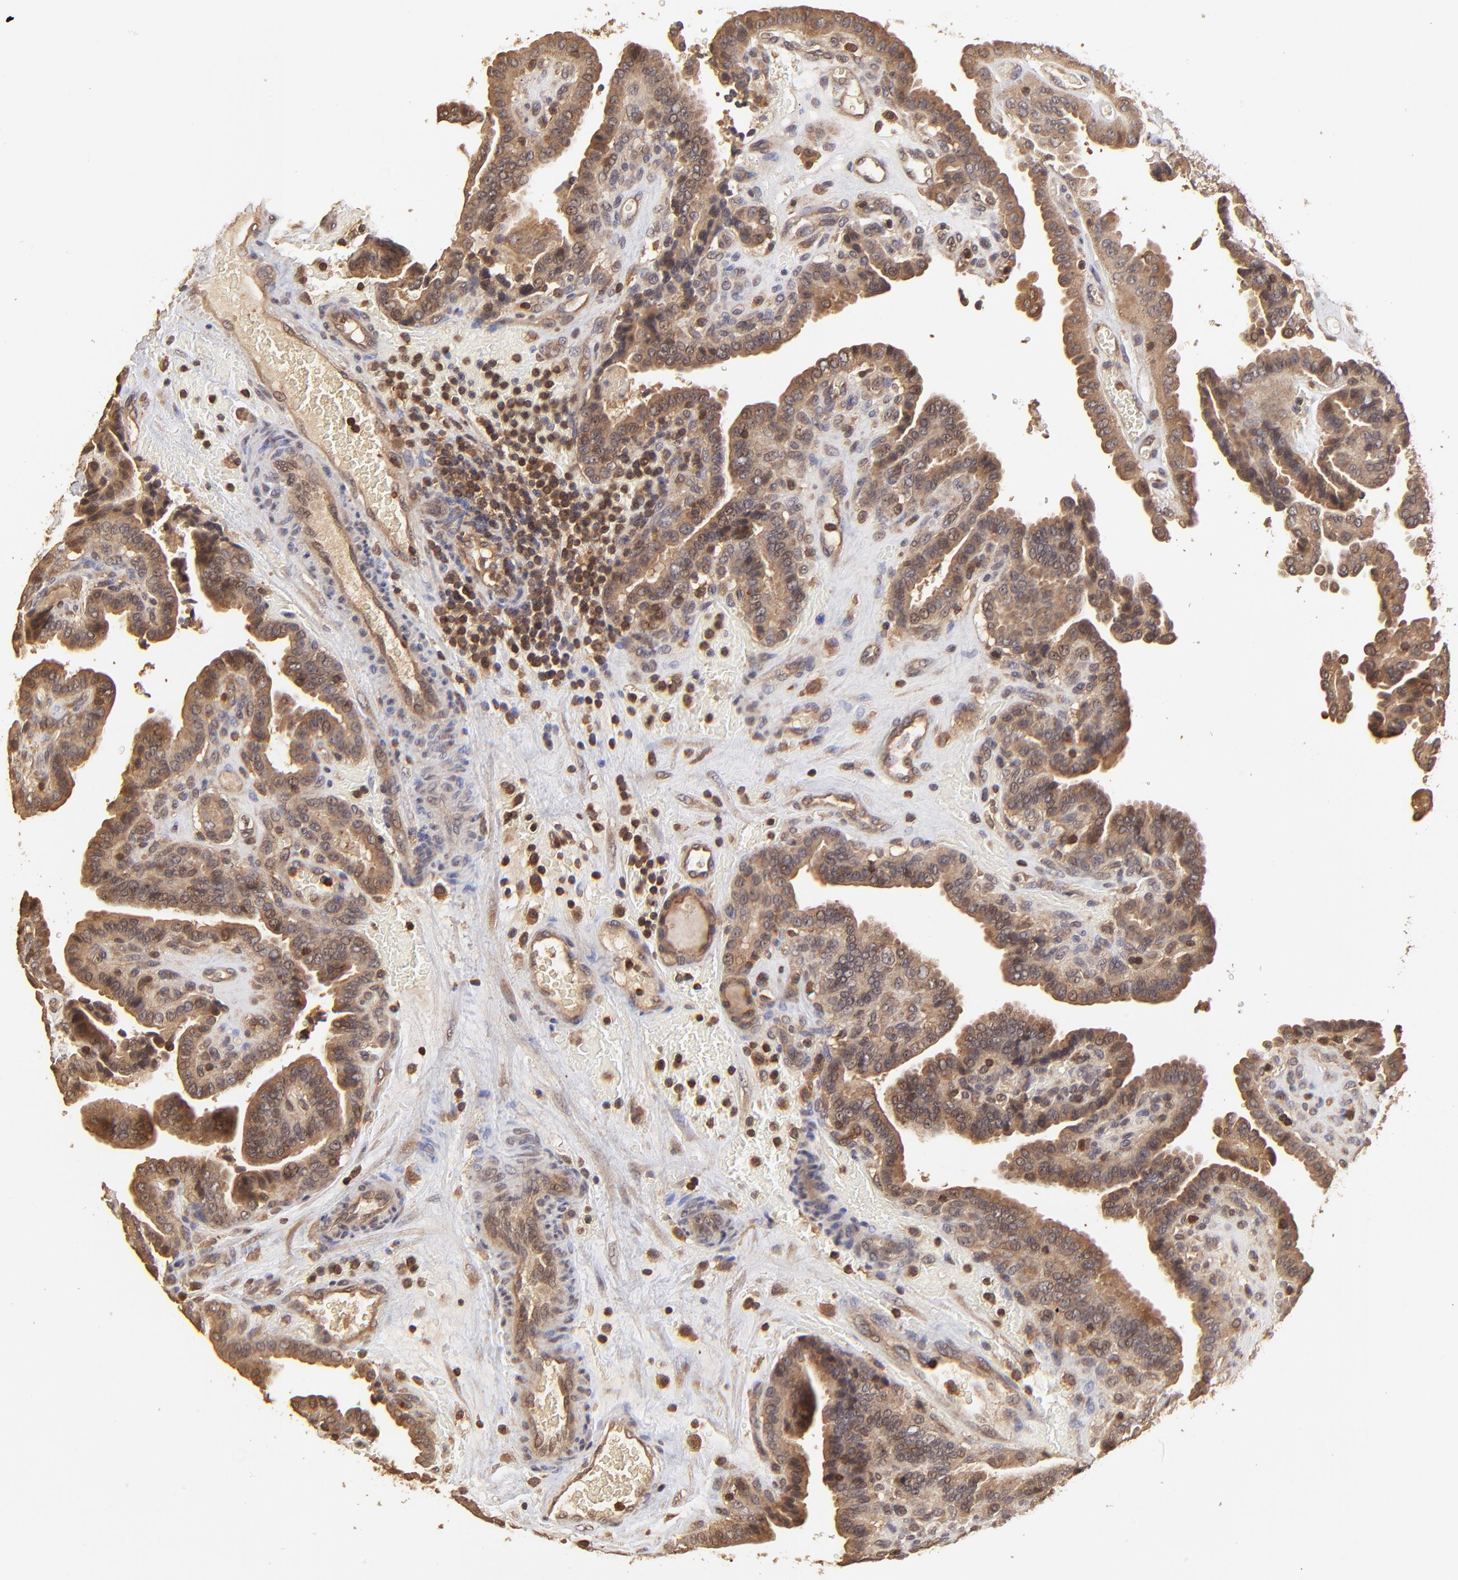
{"staining": {"intensity": "moderate", "quantity": ">75%", "location": "cytoplasmic/membranous"}, "tissue": "thyroid cancer", "cell_type": "Tumor cells", "image_type": "cancer", "snomed": [{"axis": "morphology", "description": "Papillary adenocarcinoma, NOS"}, {"axis": "topography", "description": "Thyroid gland"}], "caption": "Human thyroid papillary adenocarcinoma stained with a protein marker exhibits moderate staining in tumor cells.", "gene": "STON2", "patient": {"sex": "male", "age": 87}}